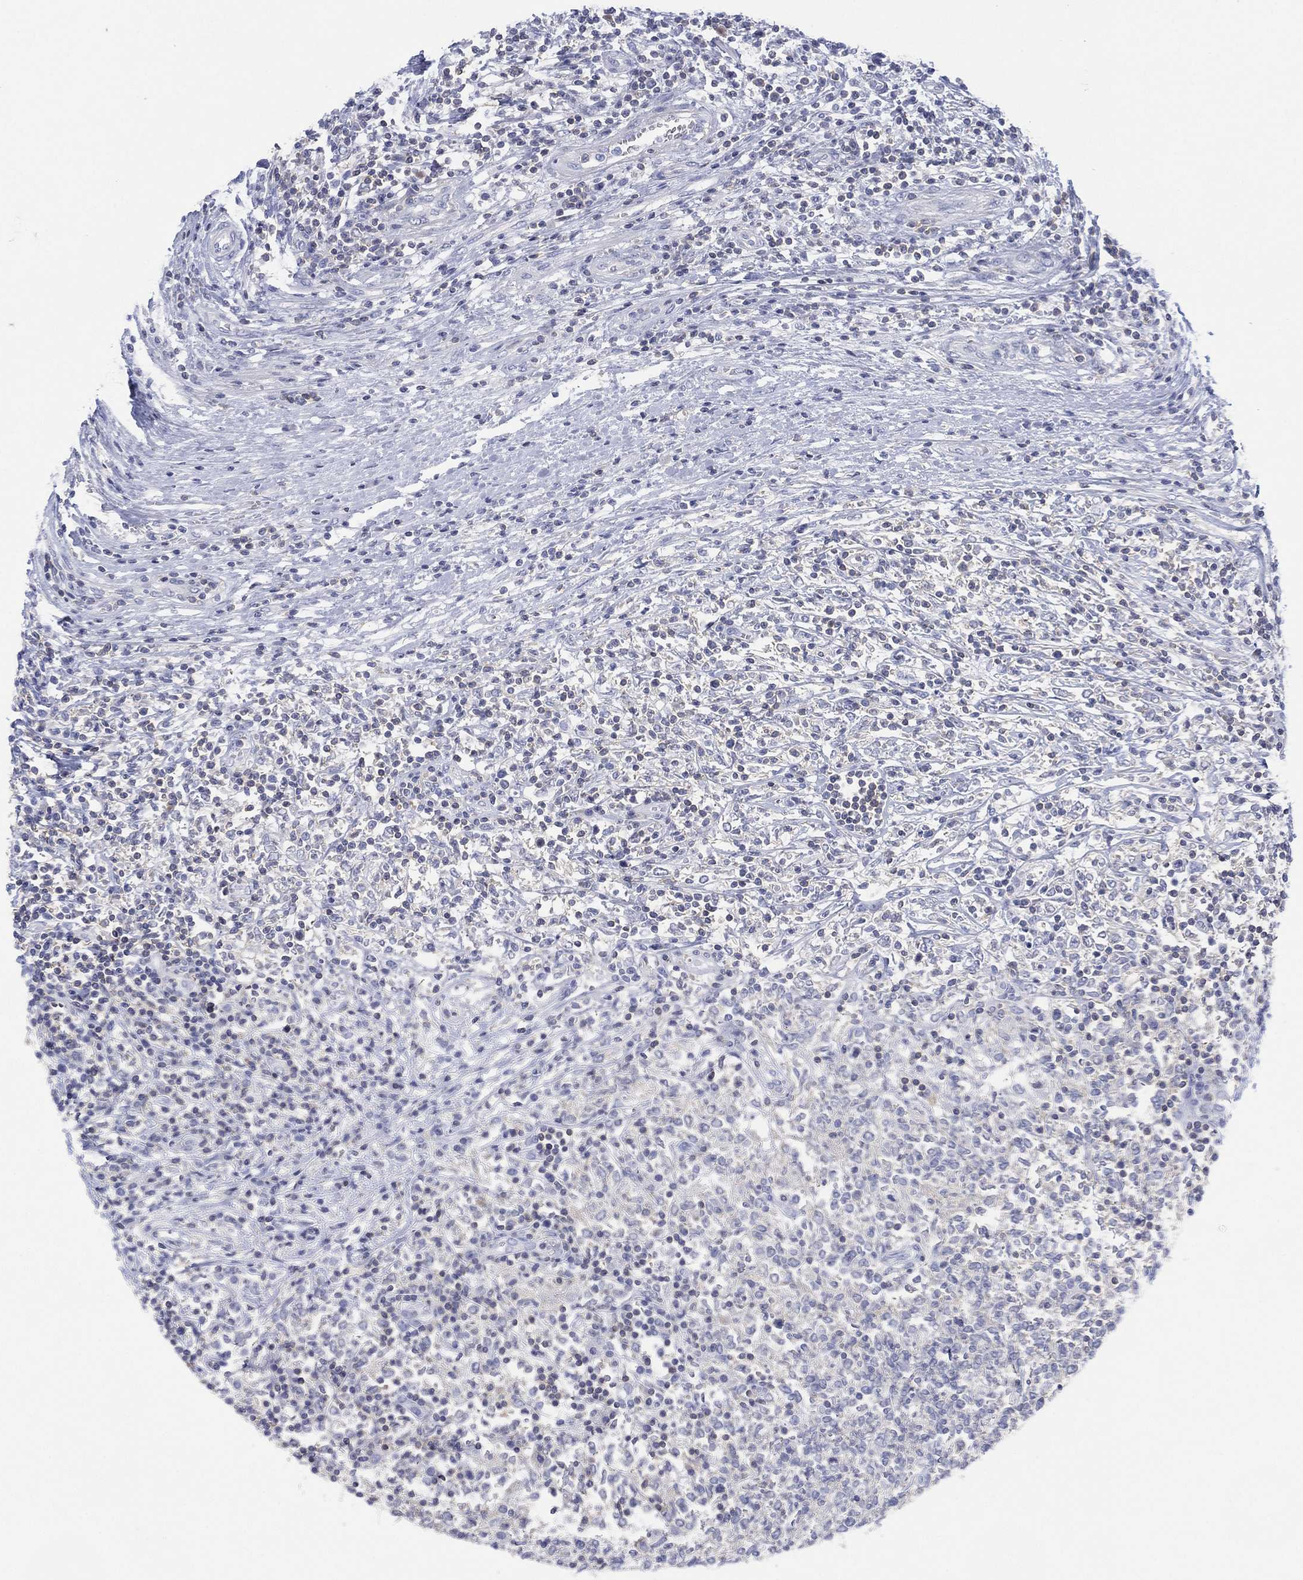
{"staining": {"intensity": "negative", "quantity": "none", "location": "none"}, "tissue": "lymphoma", "cell_type": "Tumor cells", "image_type": "cancer", "snomed": [{"axis": "morphology", "description": "Malignant lymphoma, non-Hodgkin's type, High grade"}, {"axis": "topography", "description": "Lymph node"}], "caption": "IHC of human high-grade malignant lymphoma, non-Hodgkin's type demonstrates no positivity in tumor cells.", "gene": "SEPTIN1", "patient": {"sex": "female", "age": 84}}